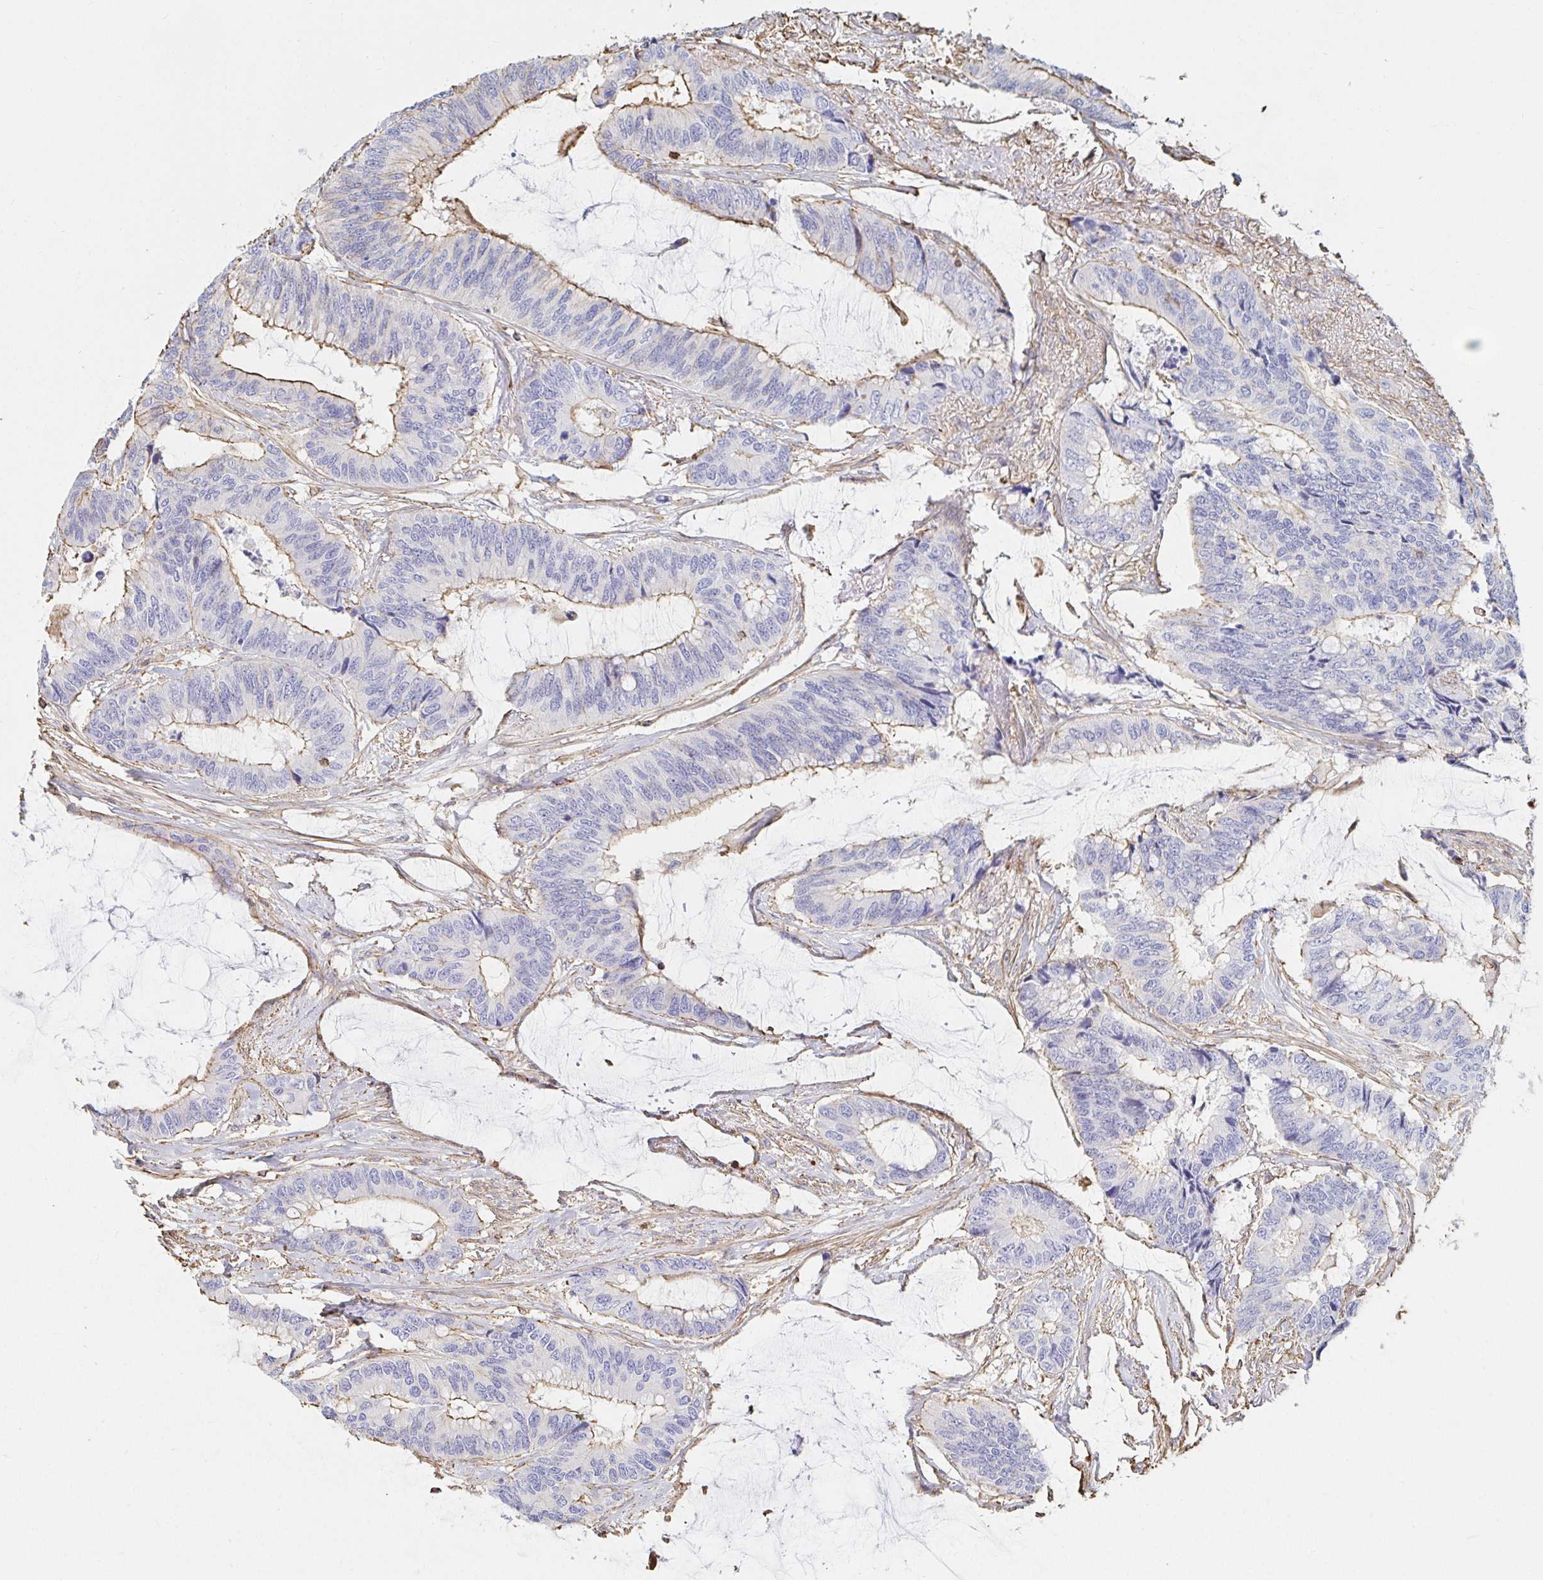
{"staining": {"intensity": "moderate", "quantity": "25%-75%", "location": "cytoplasmic/membranous"}, "tissue": "colorectal cancer", "cell_type": "Tumor cells", "image_type": "cancer", "snomed": [{"axis": "morphology", "description": "Adenocarcinoma, NOS"}, {"axis": "topography", "description": "Rectum"}], "caption": "The image demonstrates immunohistochemical staining of colorectal cancer (adenocarcinoma). There is moderate cytoplasmic/membranous staining is present in about 25%-75% of tumor cells.", "gene": "PTPN14", "patient": {"sex": "female", "age": 59}}